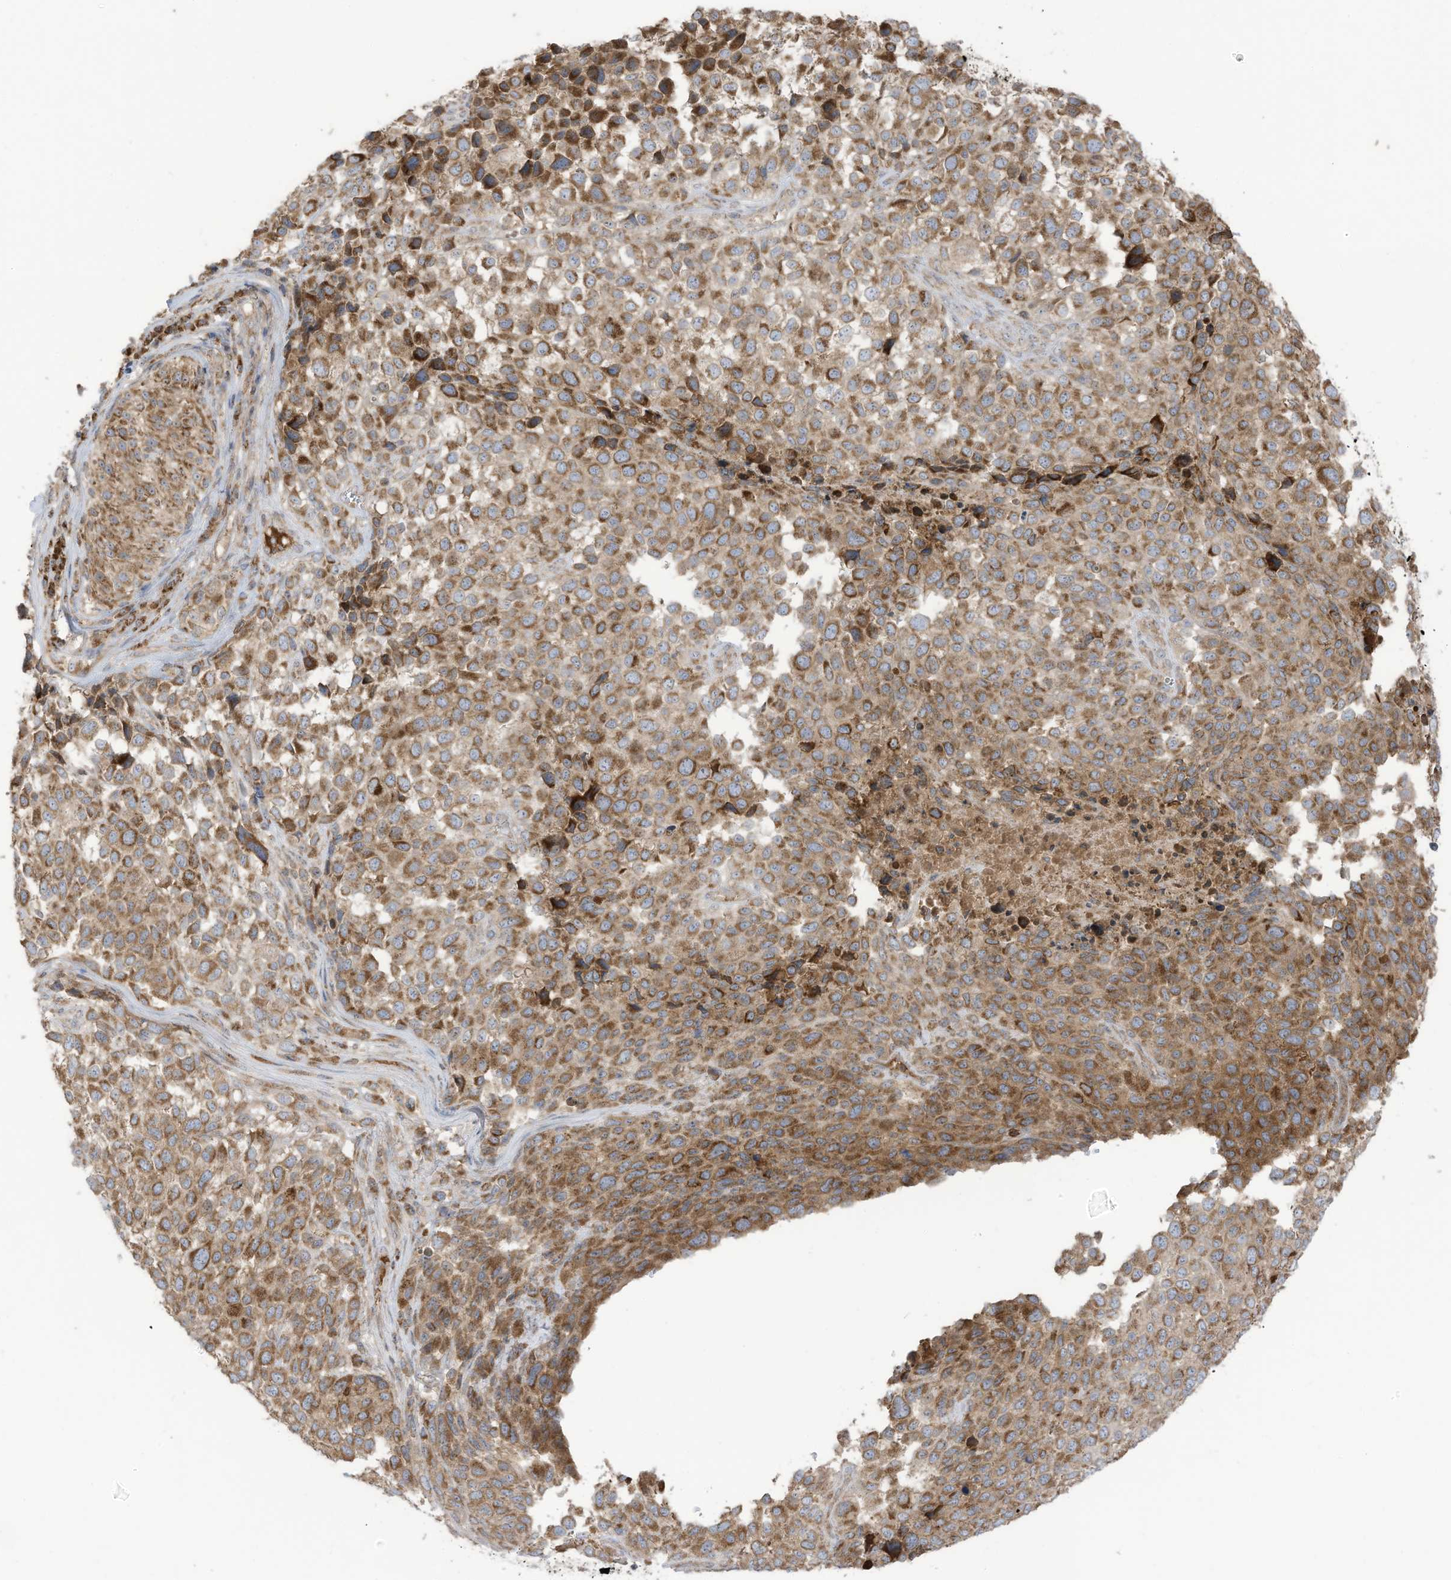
{"staining": {"intensity": "moderate", "quantity": ">75%", "location": "cytoplasmic/membranous"}, "tissue": "melanoma", "cell_type": "Tumor cells", "image_type": "cancer", "snomed": [{"axis": "morphology", "description": "Malignant melanoma, NOS"}, {"axis": "topography", "description": "Skin of trunk"}], "caption": "Immunohistochemistry (IHC) (DAB (3,3'-diaminobenzidine)) staining of human malignant melanoma displays moderate cytoplasmic/membranous protein positivity in about >75% of tumor cells.", "gene": "CGAS", "patient": {"sex": "male", "age": 71}}